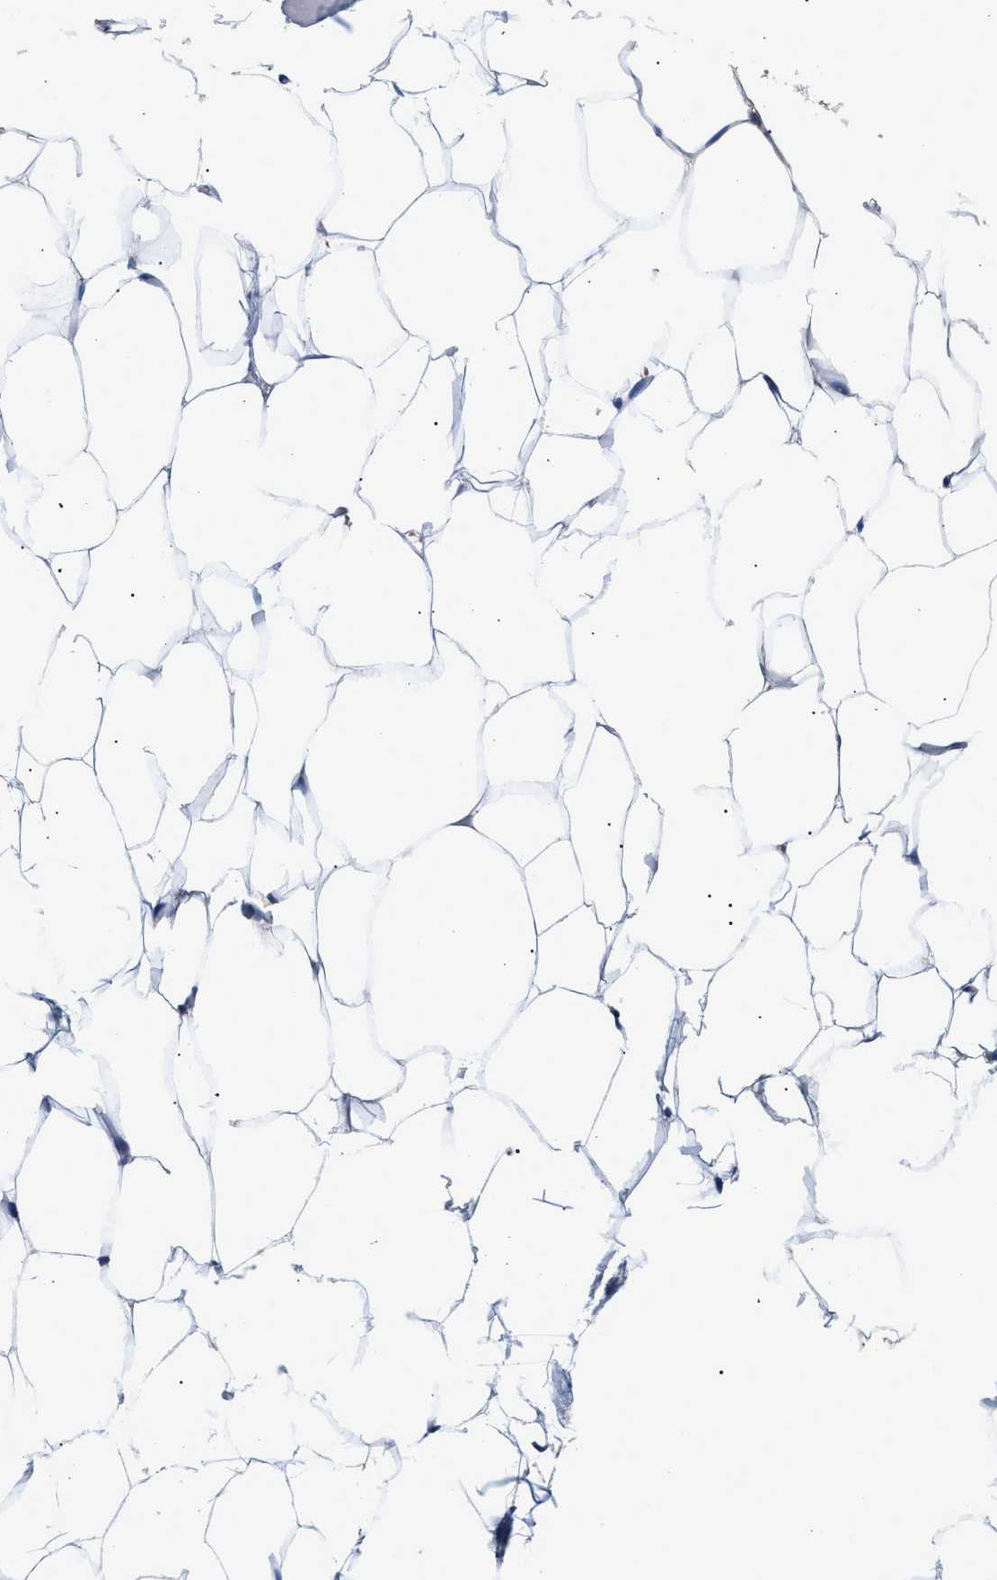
{"staining": {"intensity": "negative", "quantity": "25%-75%", "location": "none"}, "tissue": "adipose tissue", "cell_type": "Adipocytes", "image_type": "normal", "snomed": [{"axis": "morphology", "description": "Normal tissue, NOS"}, {"axis": "topography", "description": "Breast"}, {"axis": "topography", "description": "Adipose tissue"}], "caption": "Adipocytes show no significant expression in benign adipose tissue.", "gene": "GNAI3", "patient": {"sex": "female", "age": 25}}